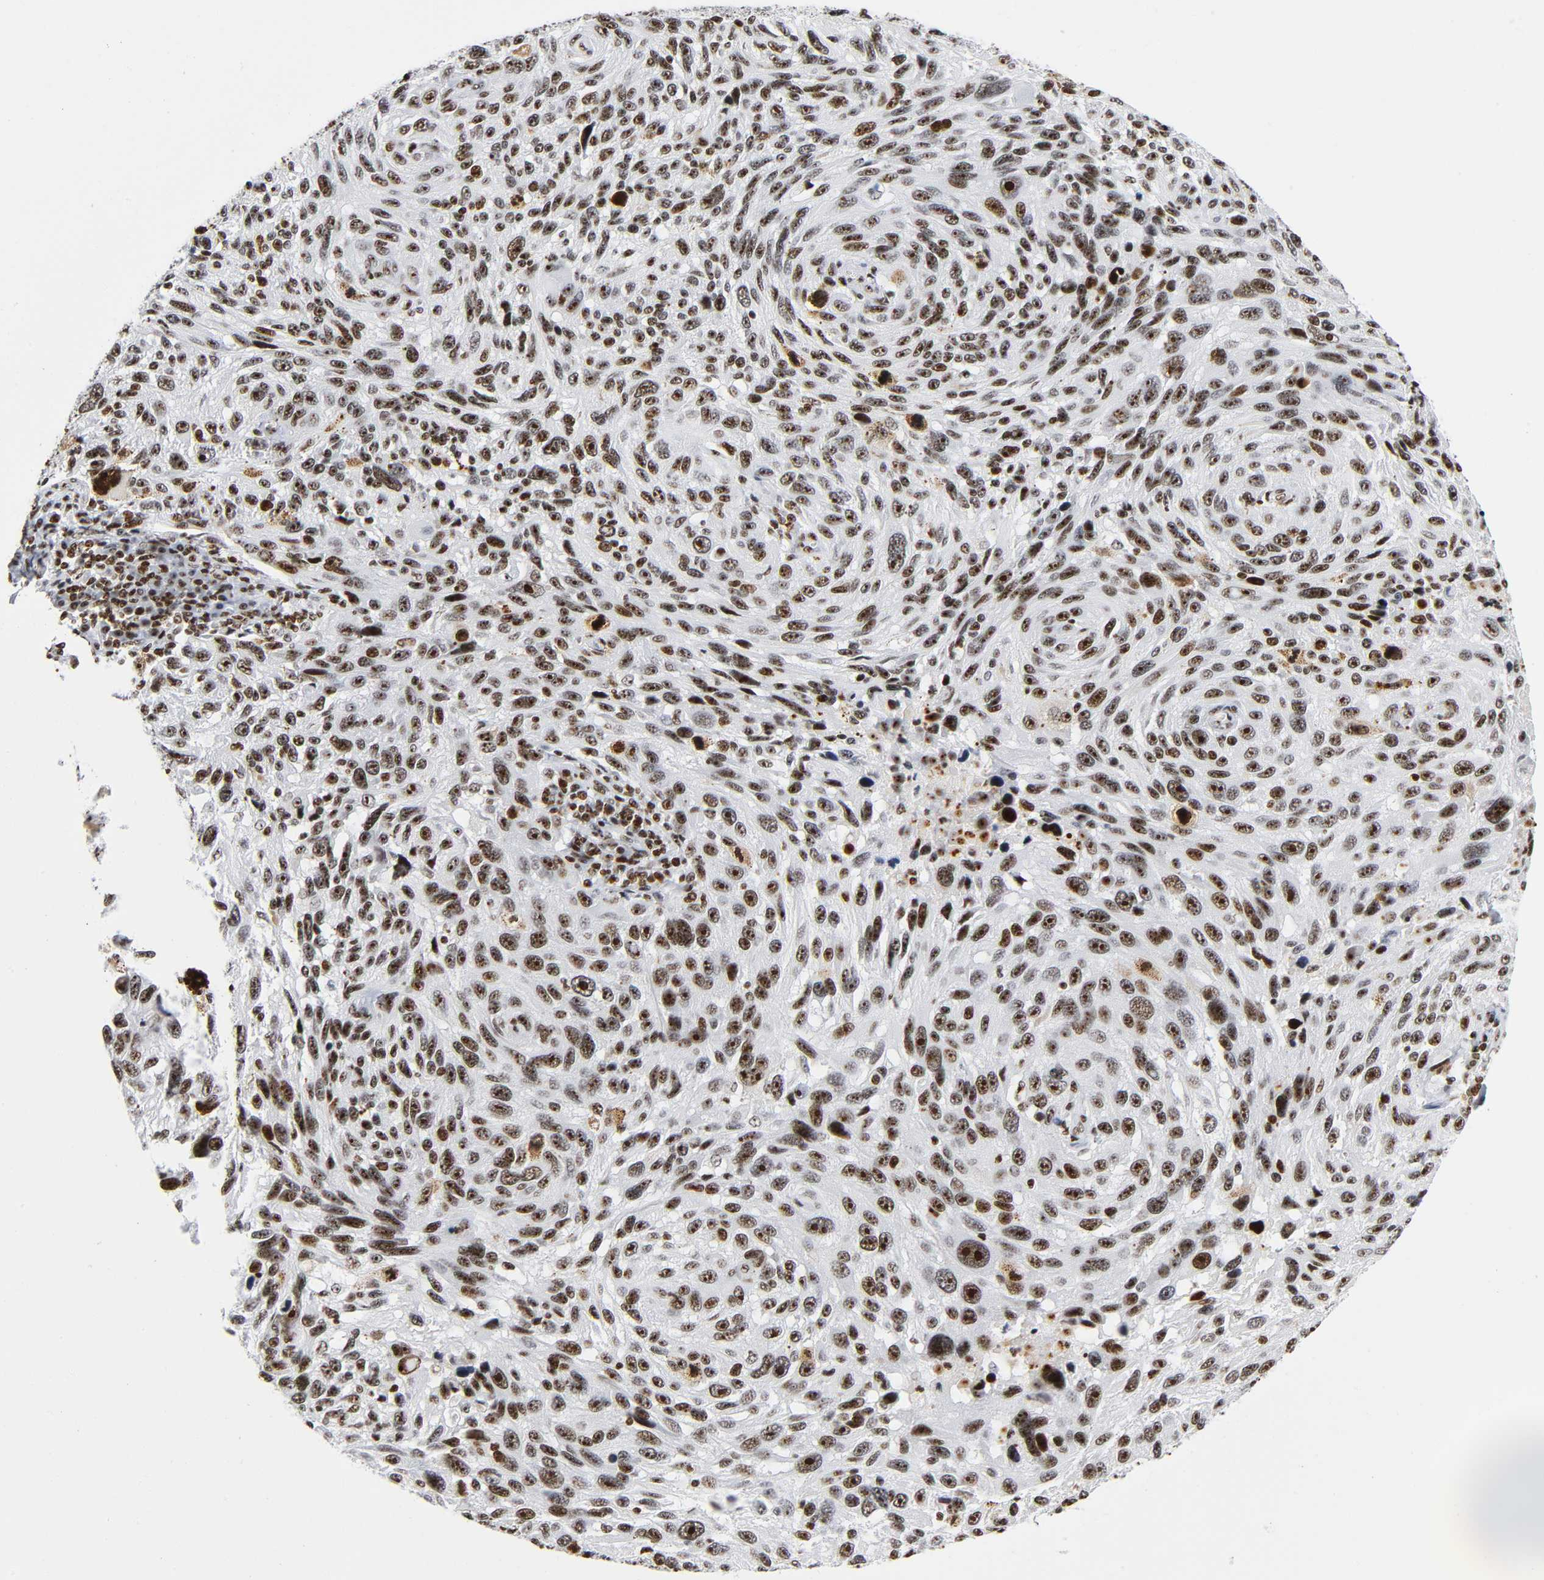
{"staining": {"intensity": "strong", "quantity": ">75%", "location": "nuclear"}, "tissue": "melanoma", "cell_type": "Tumor cells", "image_type": "cancer", "snomed": [{"axis": "morphology", "description": "Malignant melanoma, NOS"}, {"axis": "topography", "description": "Skin"}], "caption": "This micrograph demonstrates IHC staining of malignant melanoma, with high strong nuclear staining in about >75% of tumor cells.", "gene": "UBTF", "patient": {"sex": "male", "age": 53}}